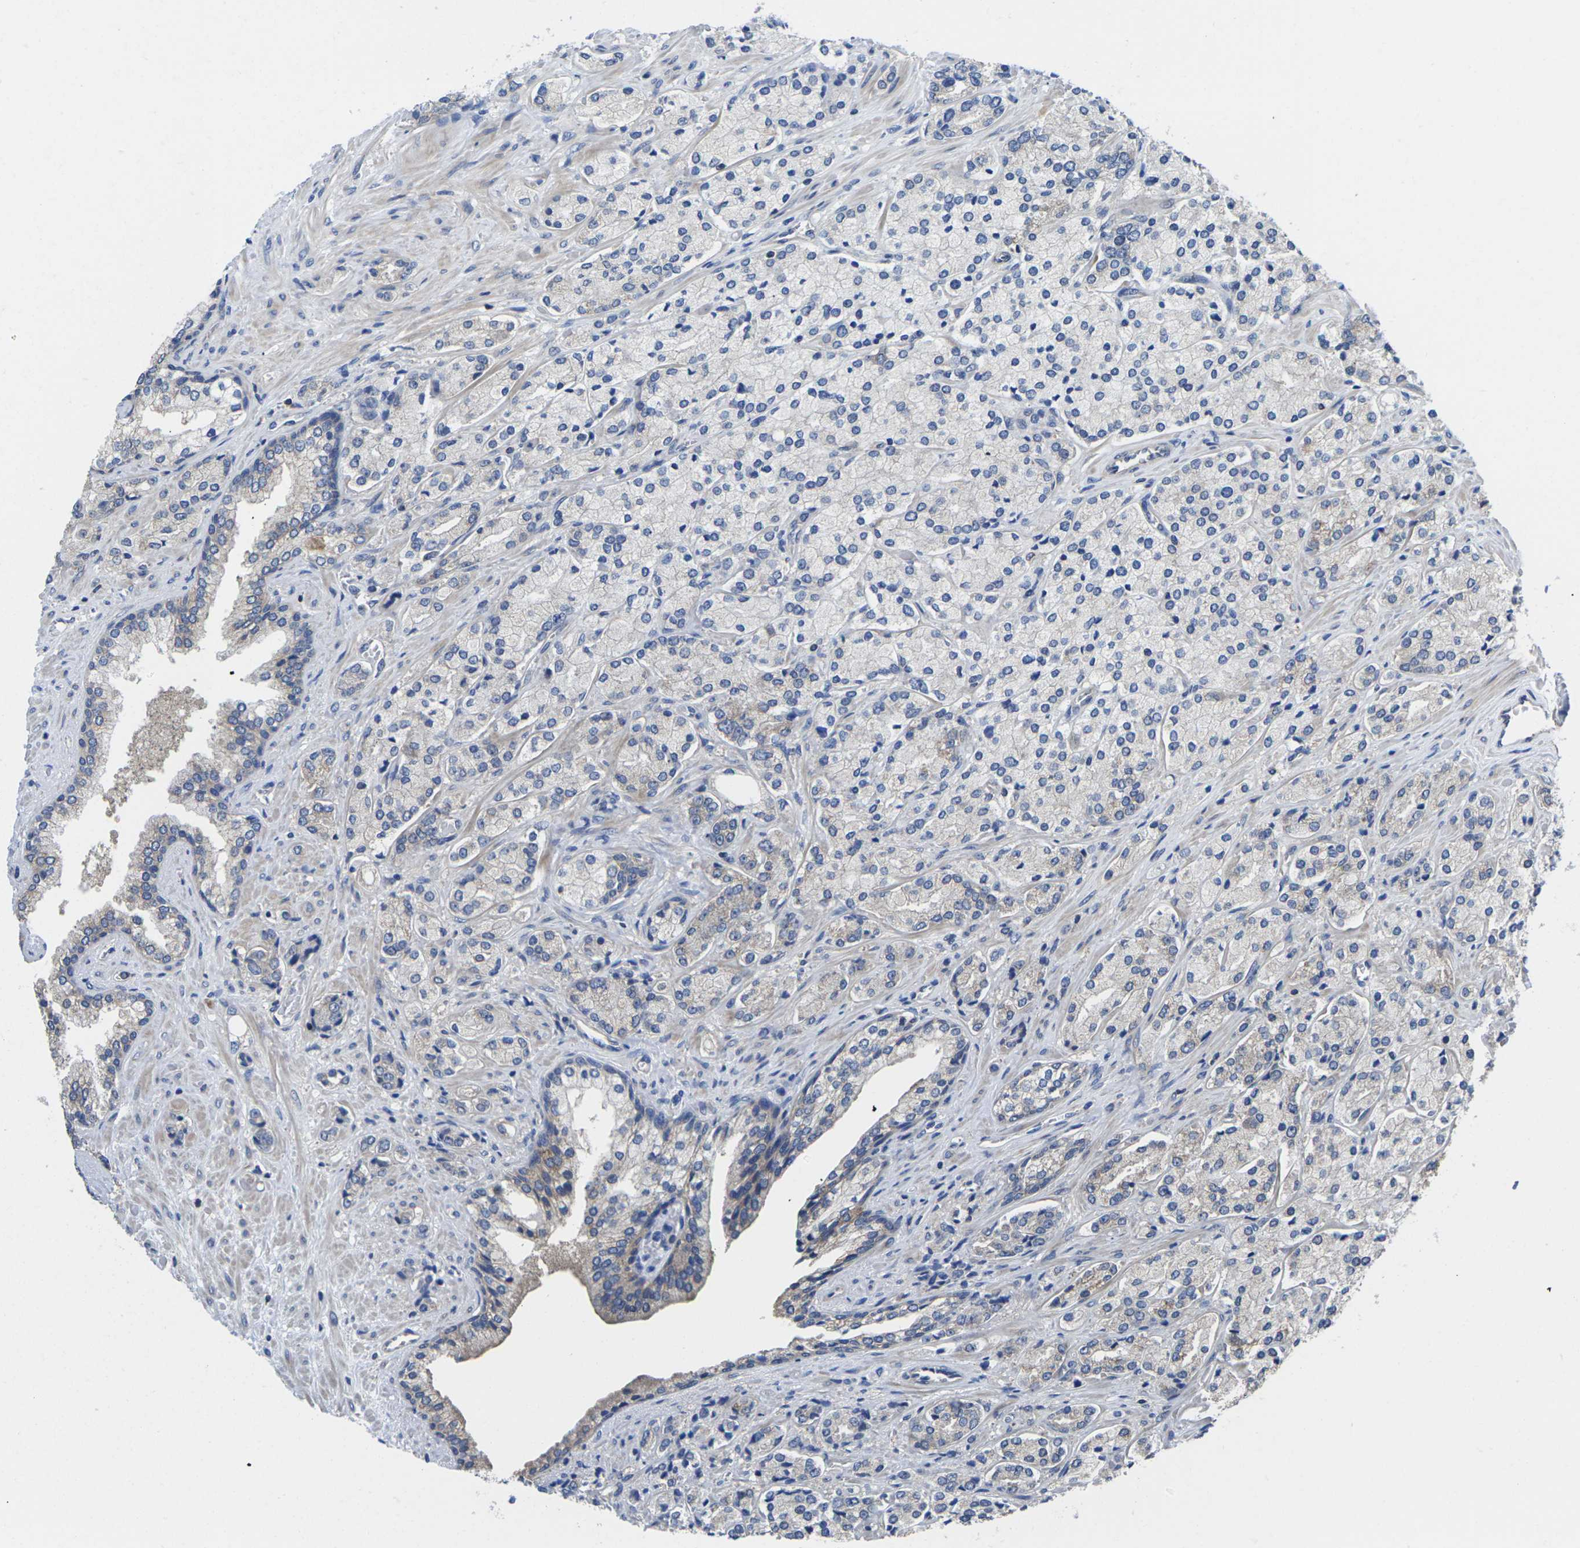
{"staining": {"intensity": "negative", "quantity": "none", "location": "none"}, "tissue": "prostate cancer", "cell_type": "Tumor cells", "image_type": "cancer", "snomed": [{"axis": "morphology", "description": "Adenocarcinoma, High grade"}, {"axis": "topography", "description": "Prostate"}], "caption": "Immunohistochemistry of adenocarcinoma (high-grade) (prostate) shows no staining in tumor cells.", "gene": "TMCC2", "patient": {"sex": "male", "age": 71}}